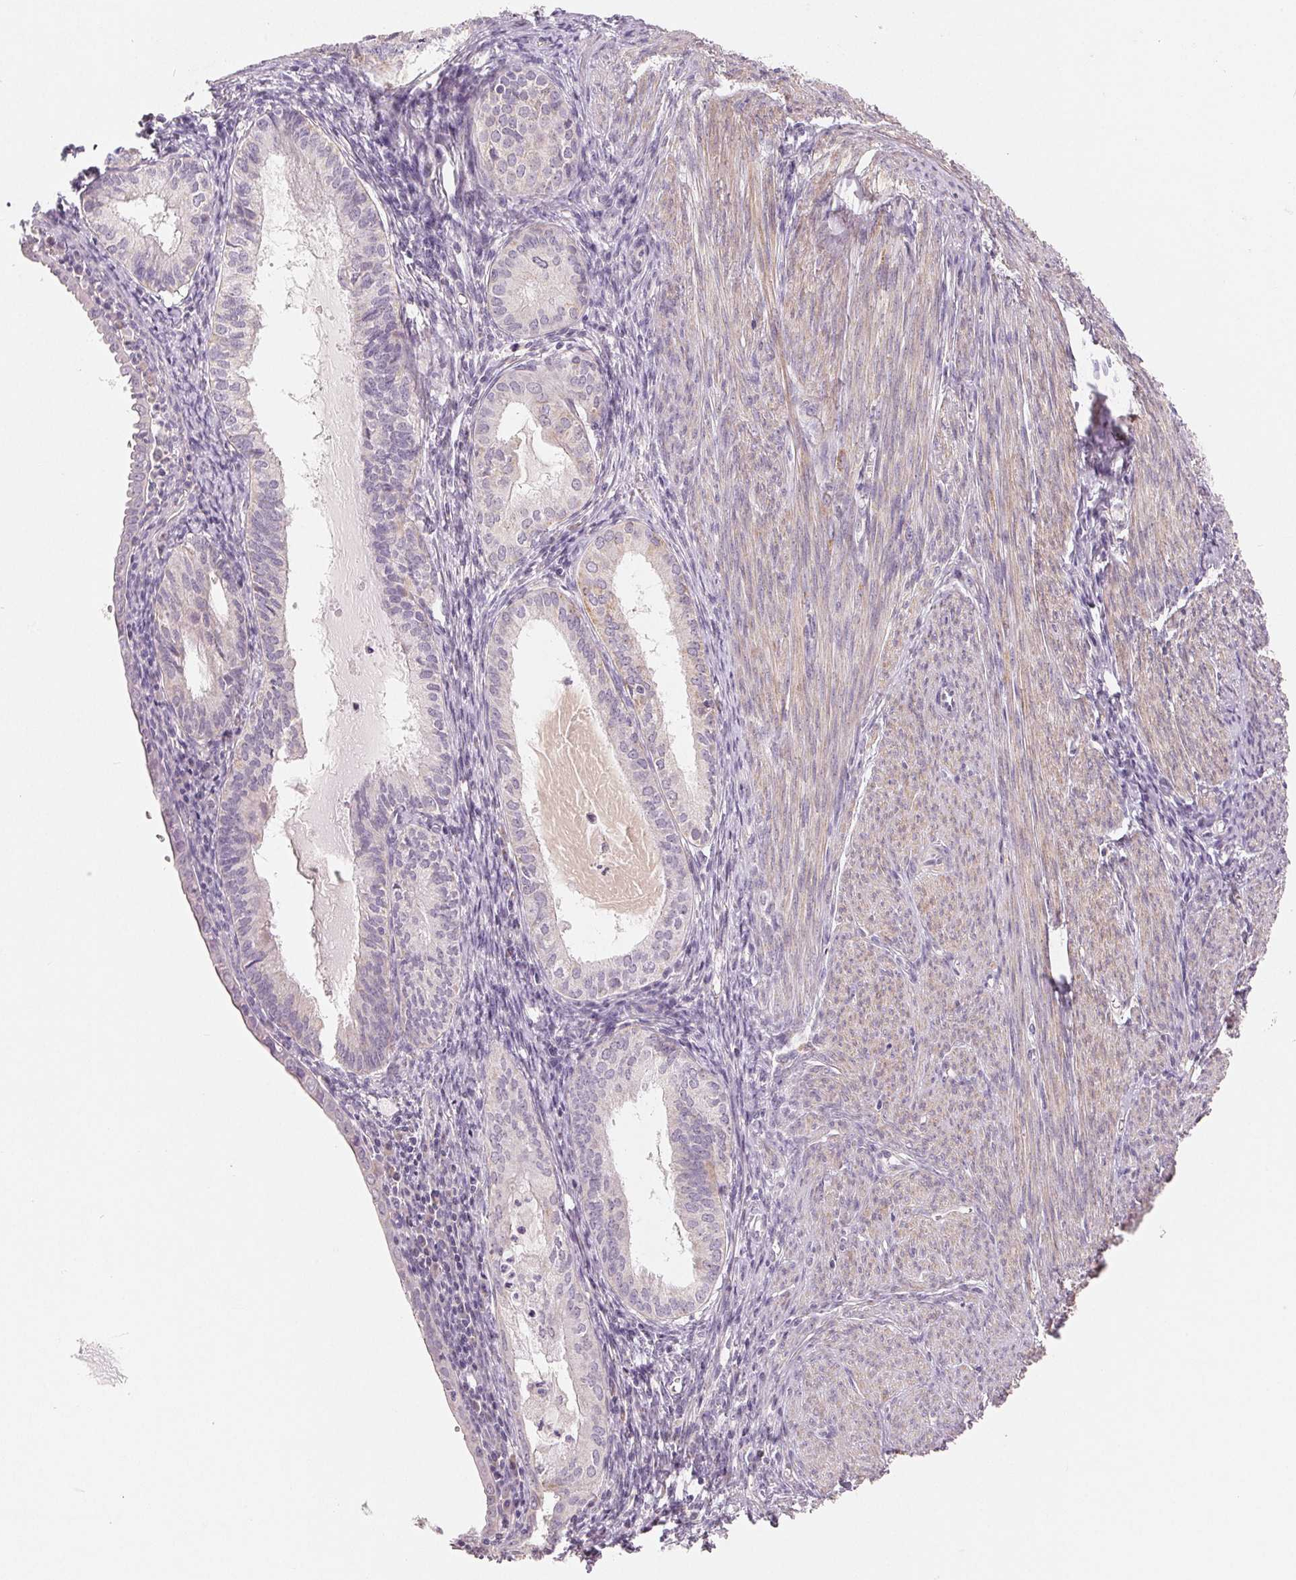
{"staining": {"intensity": "negative", "quantity": "none", "location": "none"}, "tissue": "endometrial cancer", "cell_type": "Tumor cells", "image_type": "cancer", "snomed": [{"axis": "morphology", "description": "Carcinoma, NOS"}, {"axis": "topography", "description": "Endometrium"}], "caption": "Immunohistochemistry histopathology image of human carcinoma (endometrial) stained for a protein (brown), which reveals no positivity in tumor cells. (DAB immunohistochemistry with hematoxylin counter stain).", "gene": "GHITM", "patient": {"sex": "female", "age": 62}}